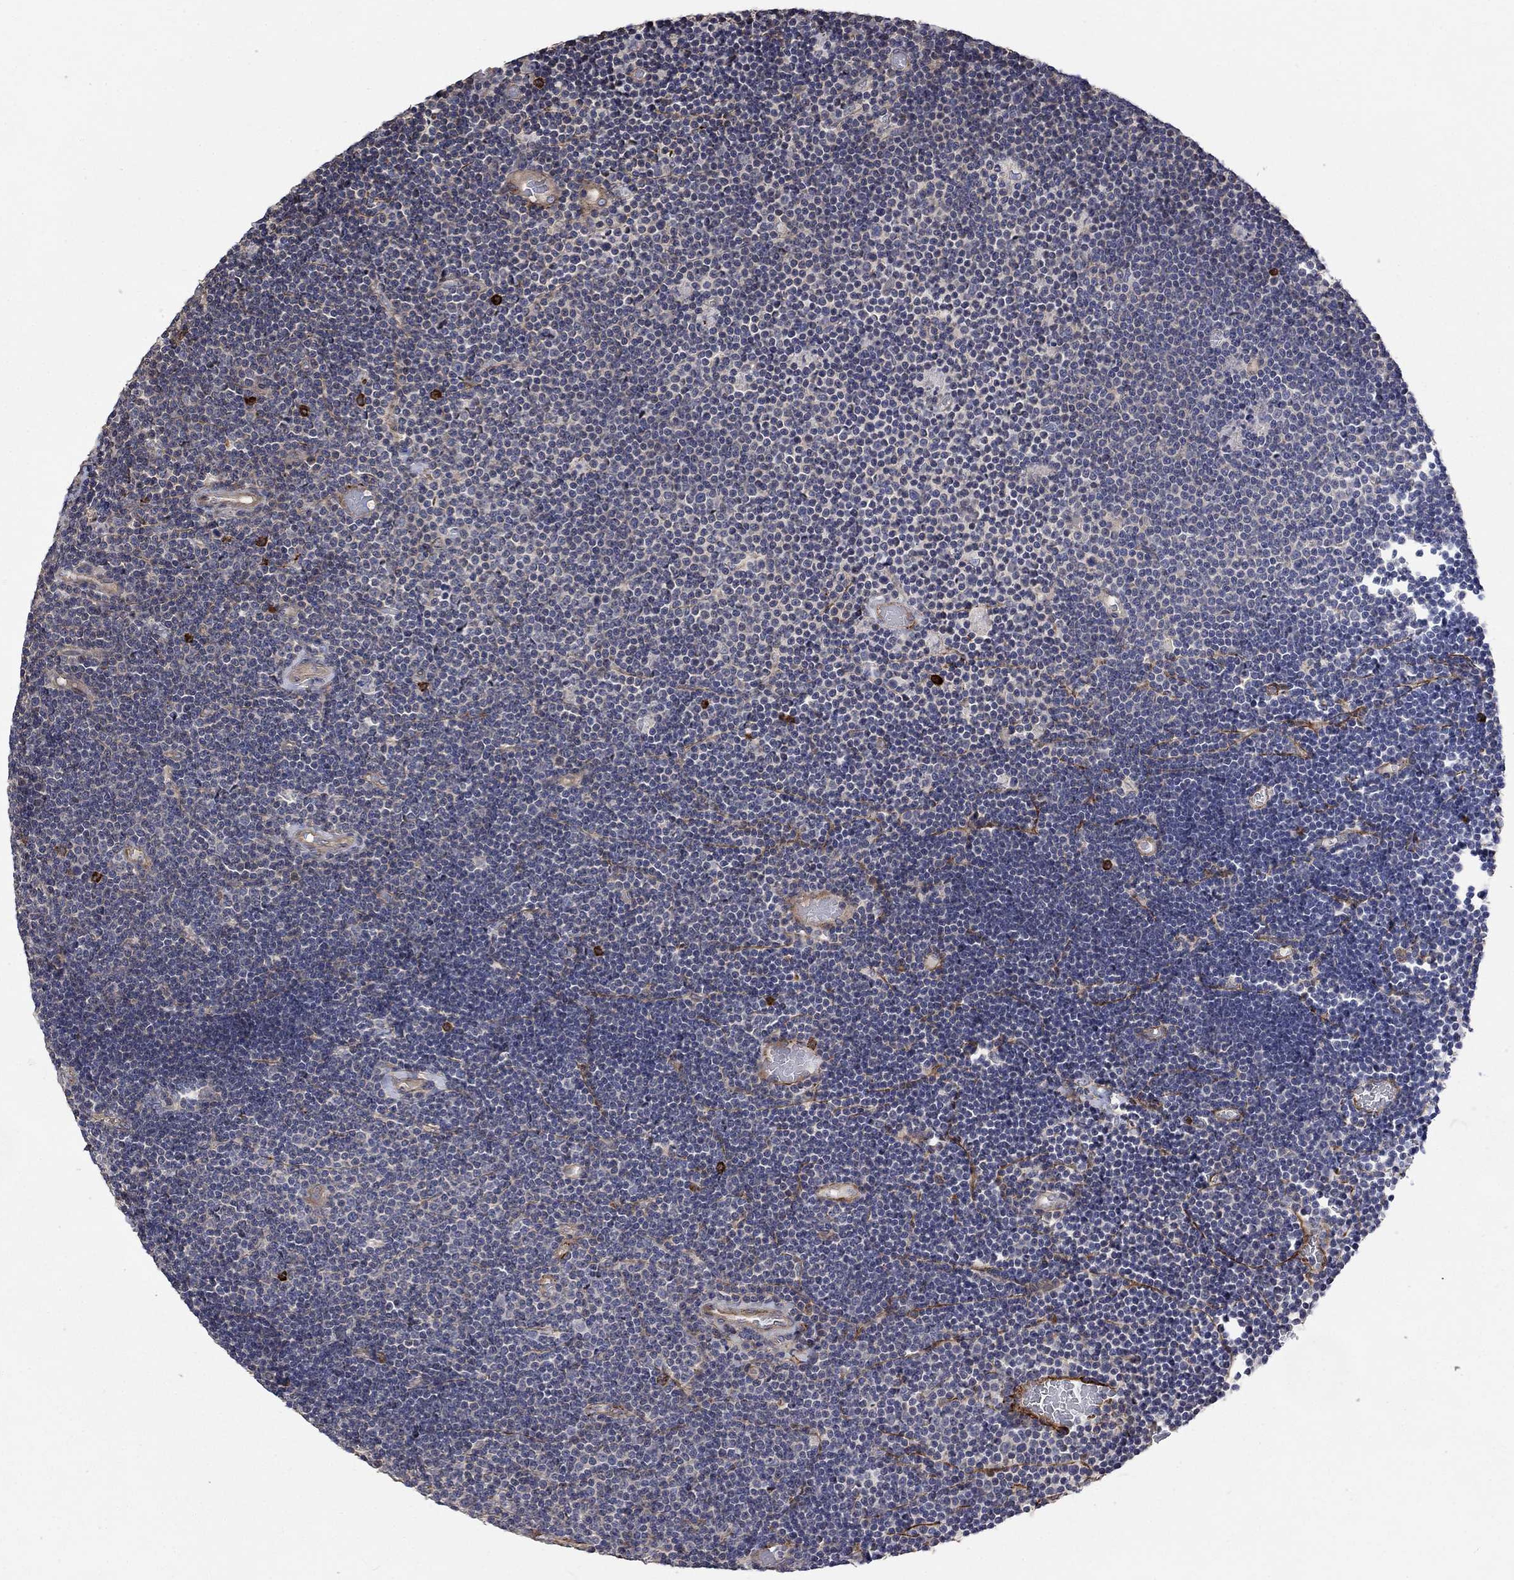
{"staining": {"intensity": "negative", "quantity": "none", "location": "none"}, "tissue": "lymphoma", "cell_type": "Tumor cells", "image_type": "cancer", "snomed": [{"axis": "morphology", "description": "Malignant lymphoma, non-Hodgkin's type, Low grade"}, {"axis": "topography", "description": "Brain"}], "caption": "DAB (3,3'-diaminobenzidine) immunohistochemical staining of low-grade malignant lymphoma, non-Hodgkin's type displays no significant staining in tumor cells. (DAB (3,3'-diaminobenzidine) immunohistochemistry (IHC) with hematoxylin counter stain).", "gene": "VCAN", "patient": {"sex": "female", "age": 66}}